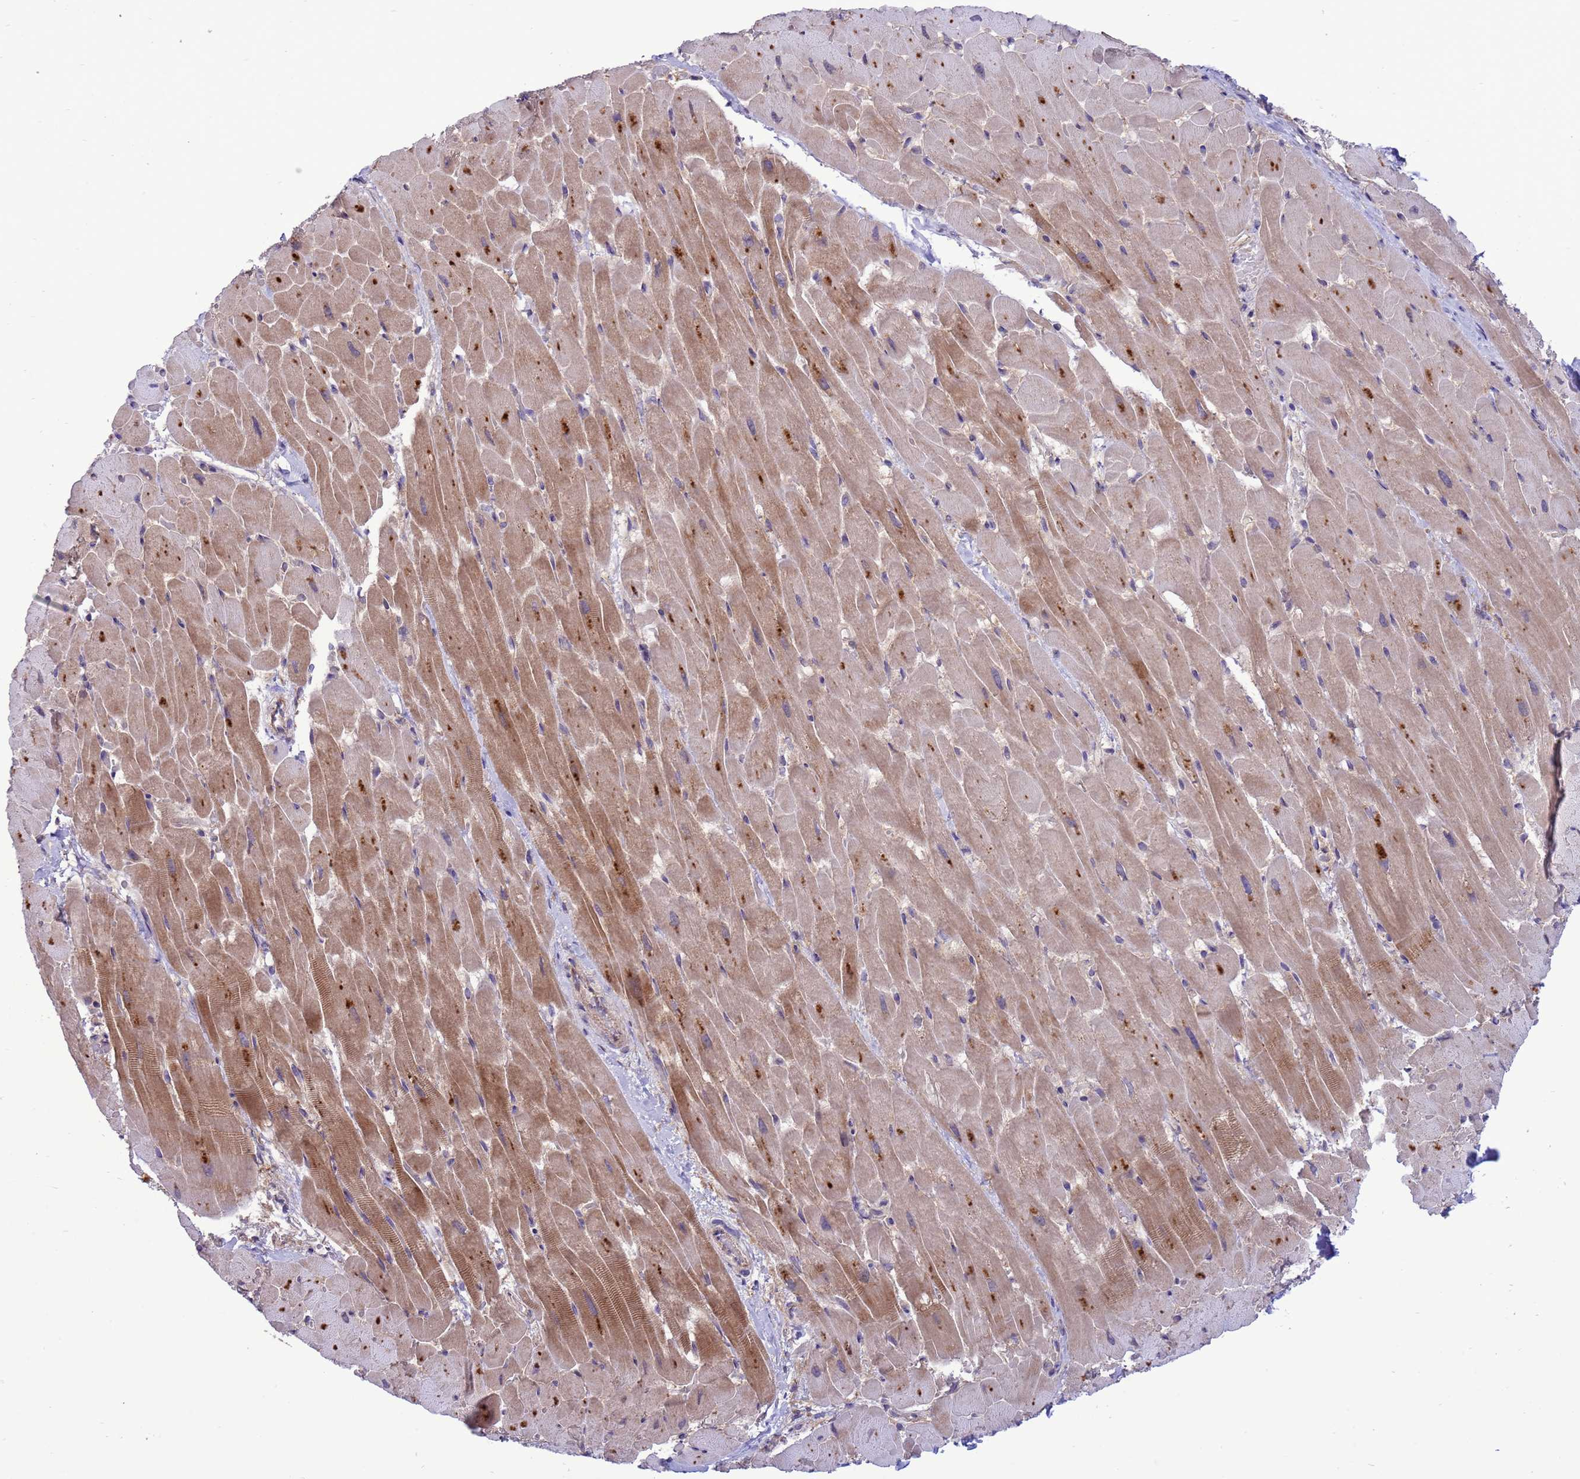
{"staining": {"intensity": "moderate", "quantity": "<25%", "location": "cytoplasmic/membranous"}, "tissue": "heart muscle", "cell_type": "Cardiomyocytes", "image_type": "normal", "snomed": [{"axis": "morphology", "description": "Normal tissue, NOS"}, {"axis": "topography", "description": "Heart"}], "caption": "IHC staining of unremarkable heart muscle, which shows low levels of moderate cytoplasmic/membranous positivity in about <25% of cardiomyocytes indicating moderate cytoplasmic/membranous protein expression. The staining was performed using DAB (3,3'-diaminobenzidine) (brown) for protein detection and nuclei were counterstained in hematoxylin (blue).", "gene": "GJA10", "patient": {"sex": "male", "age": 37}}